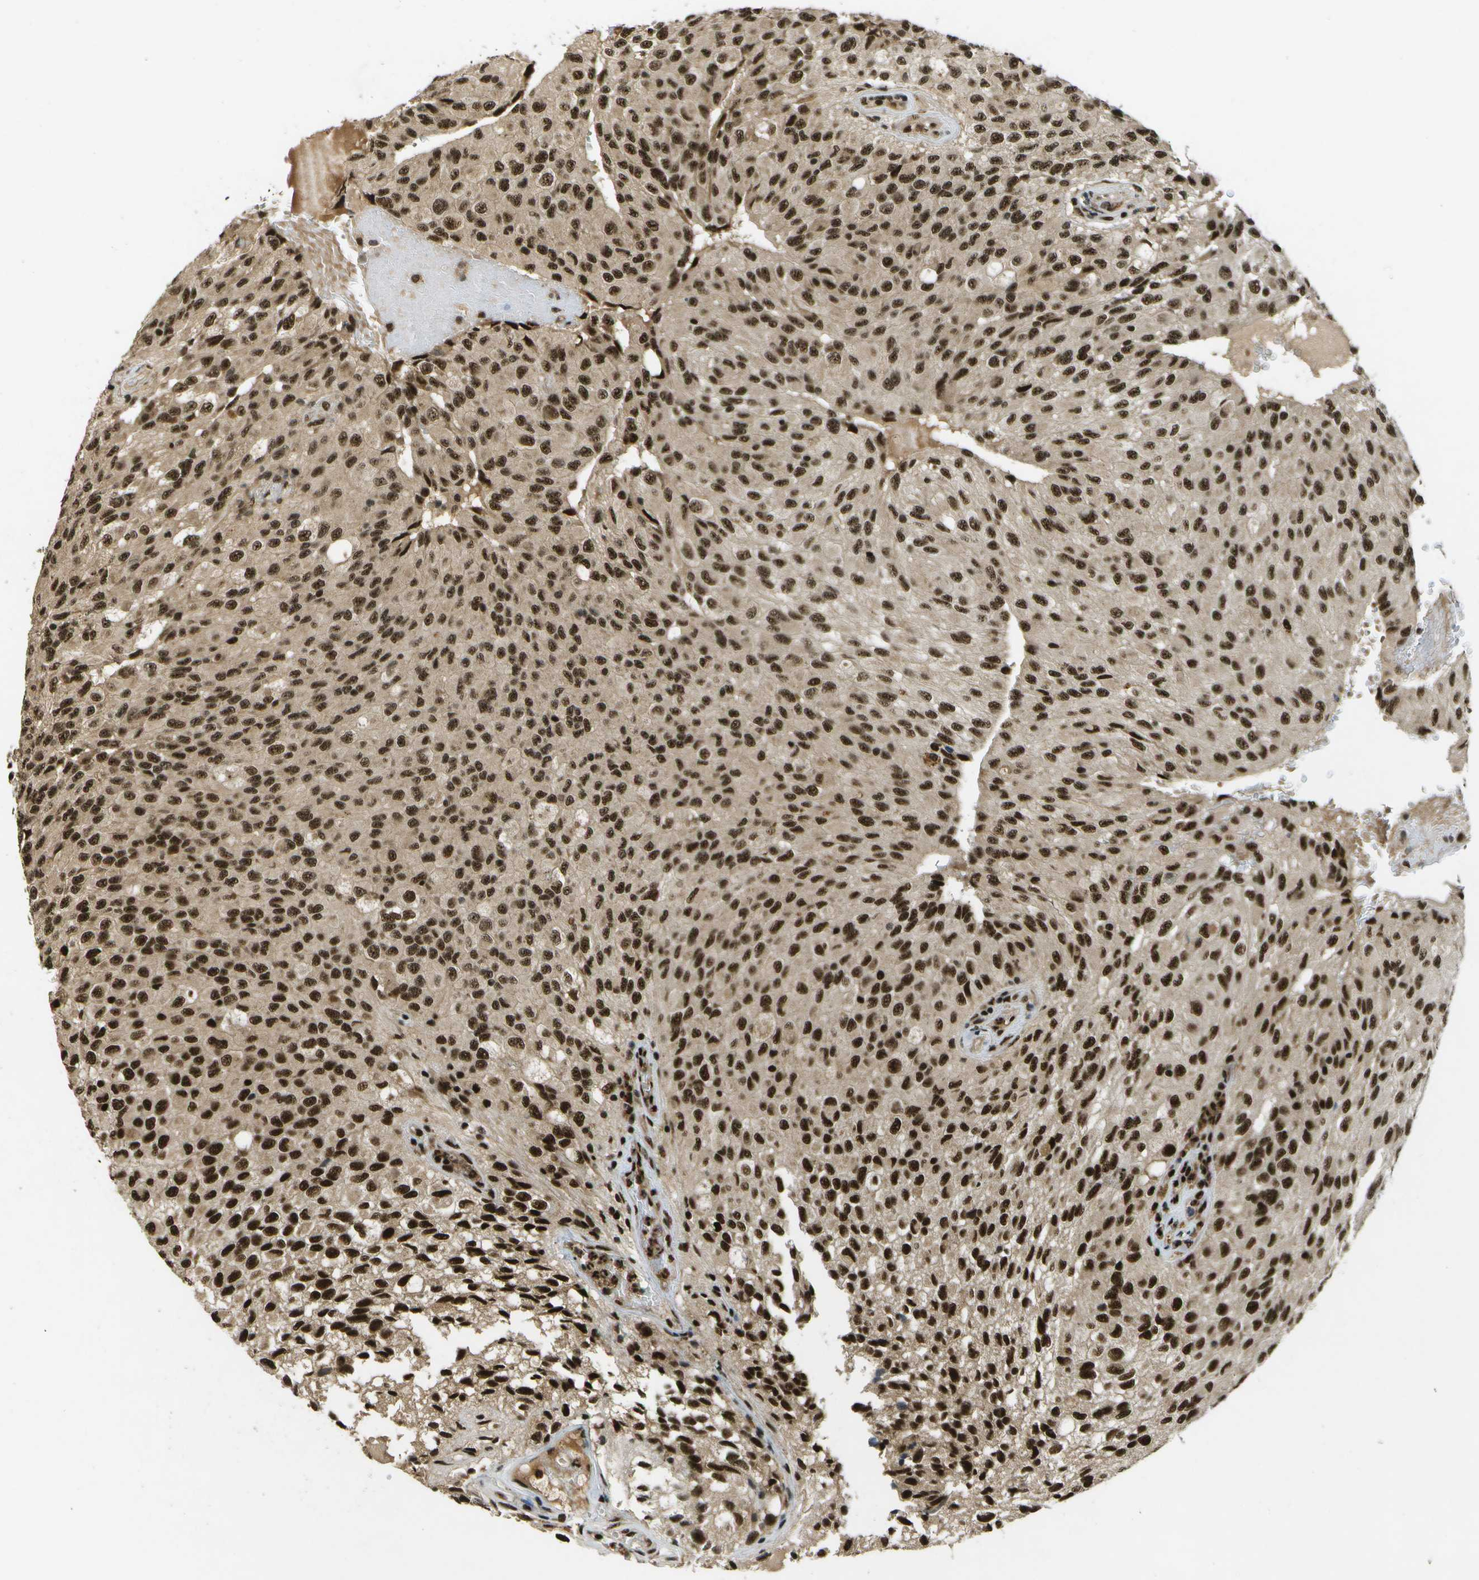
{"staining": {"intensity": "strong", "quantity": ">75%", "location": "nuclear"}, "tissue": "glioma", "cell_type": "Tumor cells", "image_type": "cancer", "snomed": [{"axis": "morphology", "description": "Glioma, malignant, High grade"}, {"axis": "topography", "description": "Brain"}], "caption": "High-grade glioma (malignant) stained for a protein (brown) displays strong nuclear positive staining in about >75% of tumor cells.", "gene": "GANC", "patient": {"sex": "male", "age": 32}}